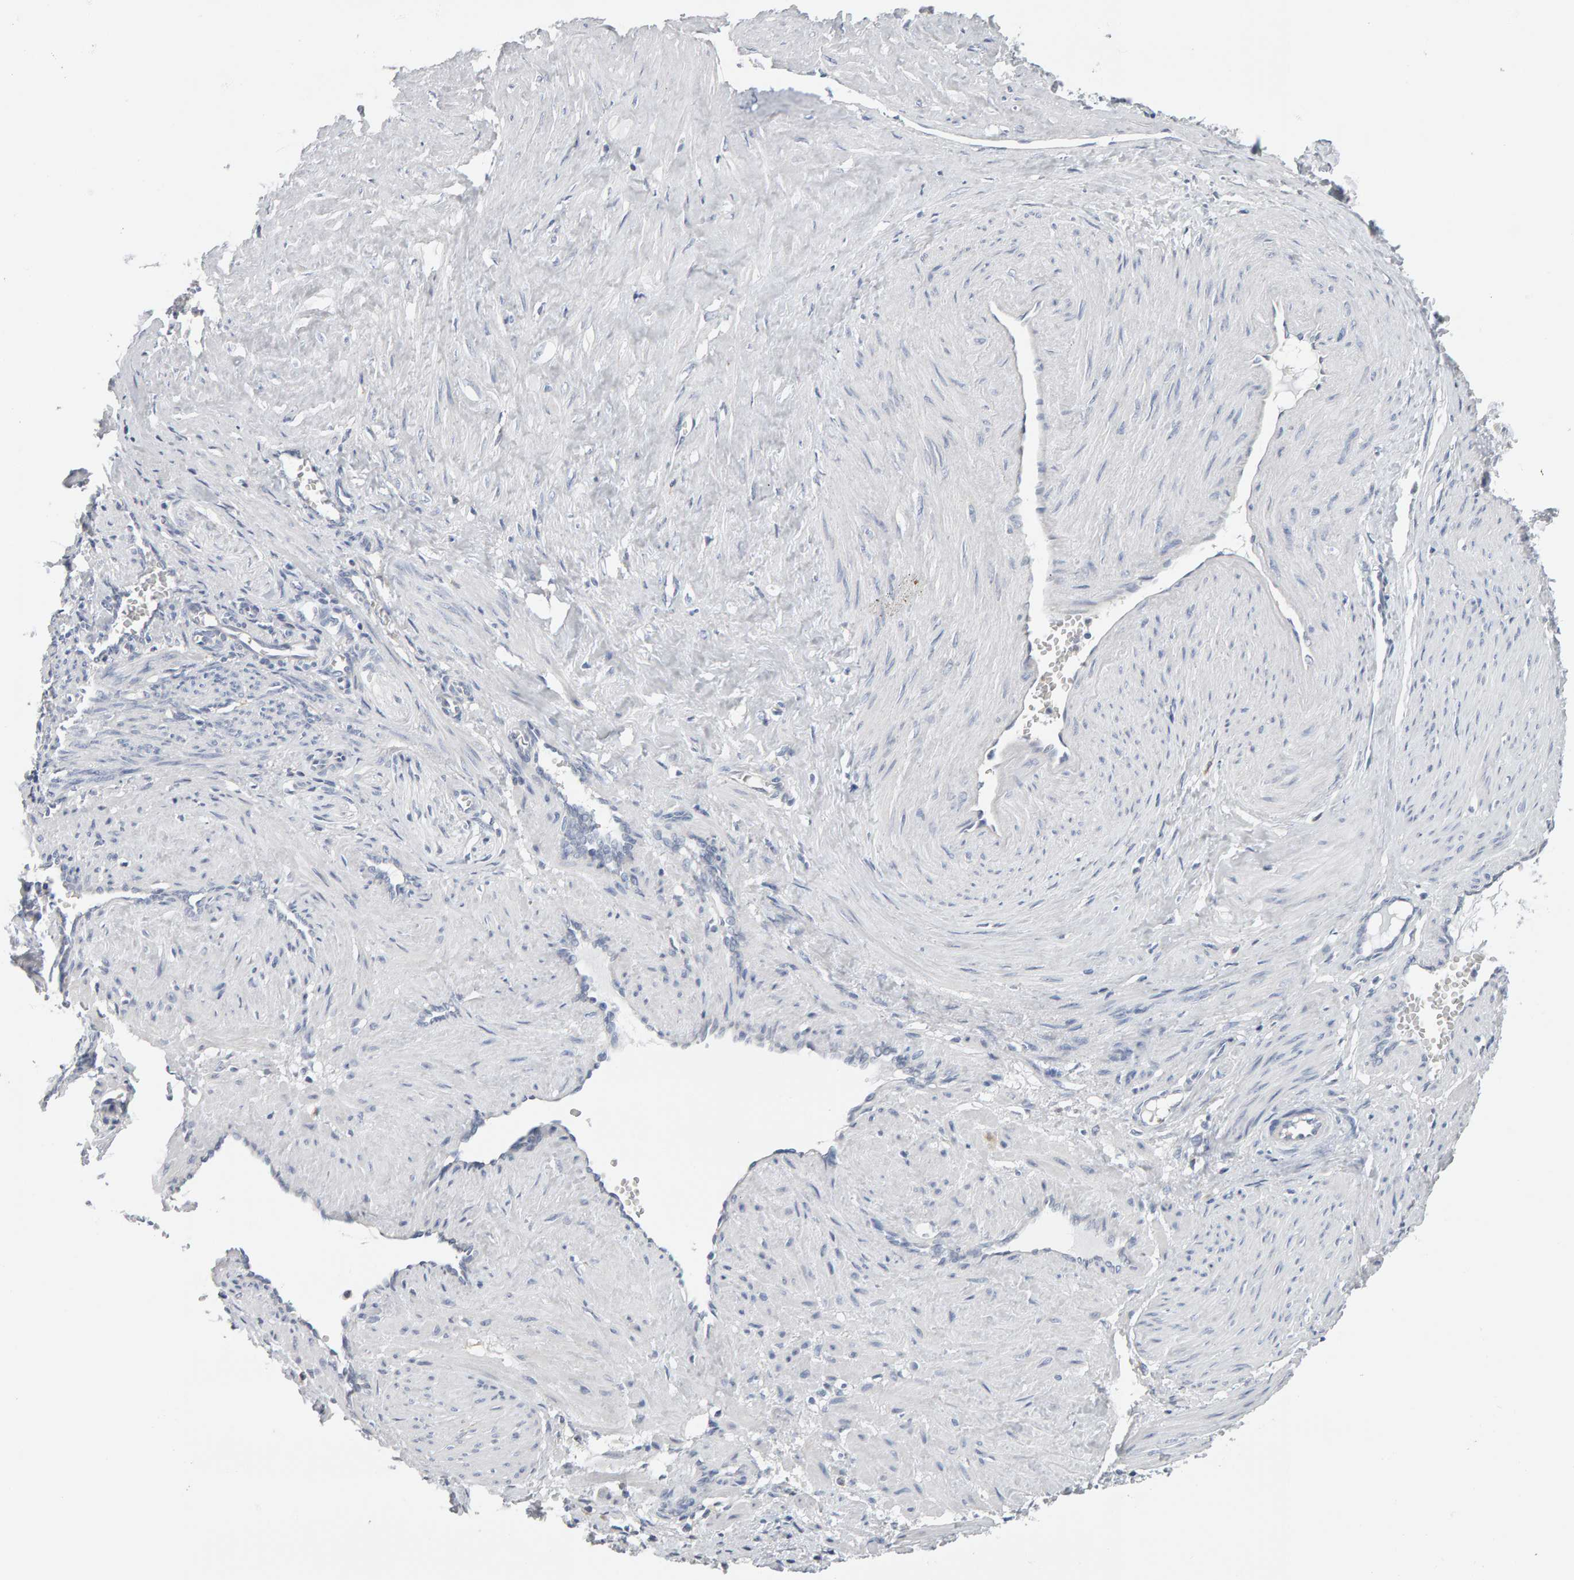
{"staining": {"intensity": "negative", "quantity": "none", "location": "none"}, "tissue": "smooth muscle", "cell_type": "Smooth muscle cells", "image_type": "normal", "snomed": [{"axis": "morphology", "description": "Normal tissue, NOS"}, {"axis": "topography", "description": "Endometrium"}], "caption": "The IHC micrograph has no significant expression in smooth muscle cells of smooth muscle. (Immunohistochemistry, brightfield microscopy, high magnification).", "gene": "ADHFE1", "patient": {"sex": "female", "age": 33}}